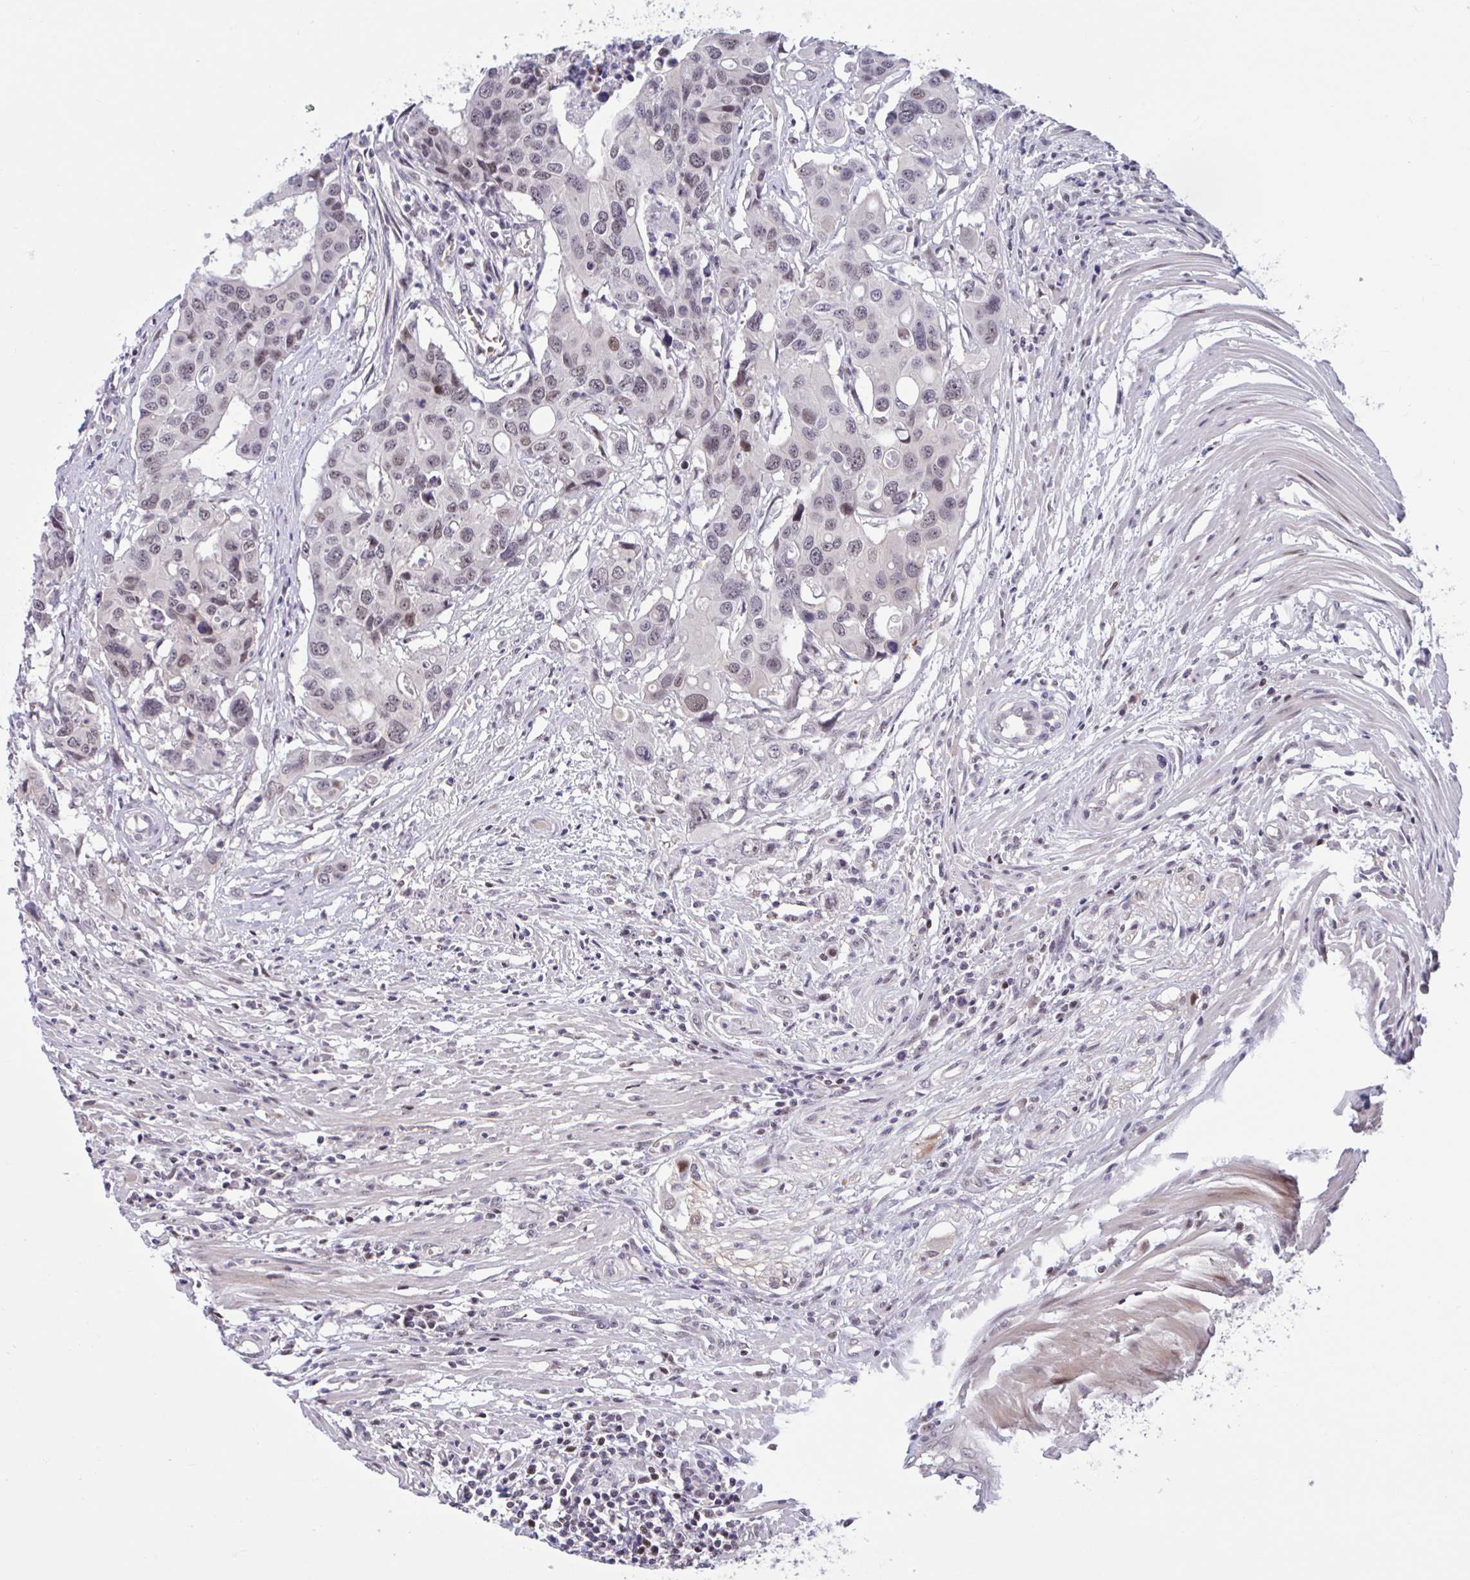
{"staining": {"intensity": "weak", "quantity": "25%-75%", "location": "nuclear"}, "tissue": "colorectal cancer", "cell_type": "Tumor cells", "image_type": "cancer", "snomed": [{"axis": "morphology", "description": "Adenocarcinoma, NOS"}, {"axis": "topography", "description": "Colon"}], "caption": "Brown immunohistochemical staining in human colorectal cancer exhibits weak nuclear staining in approximately 25%-75% of tumor cells. The staining is performed using DAB brown chromogen to label protein expression. The nuclei are counter-stained blue using hematoxylin.", "gene": "ZNF414", "patient": {"sex": "male", "age": 77}}